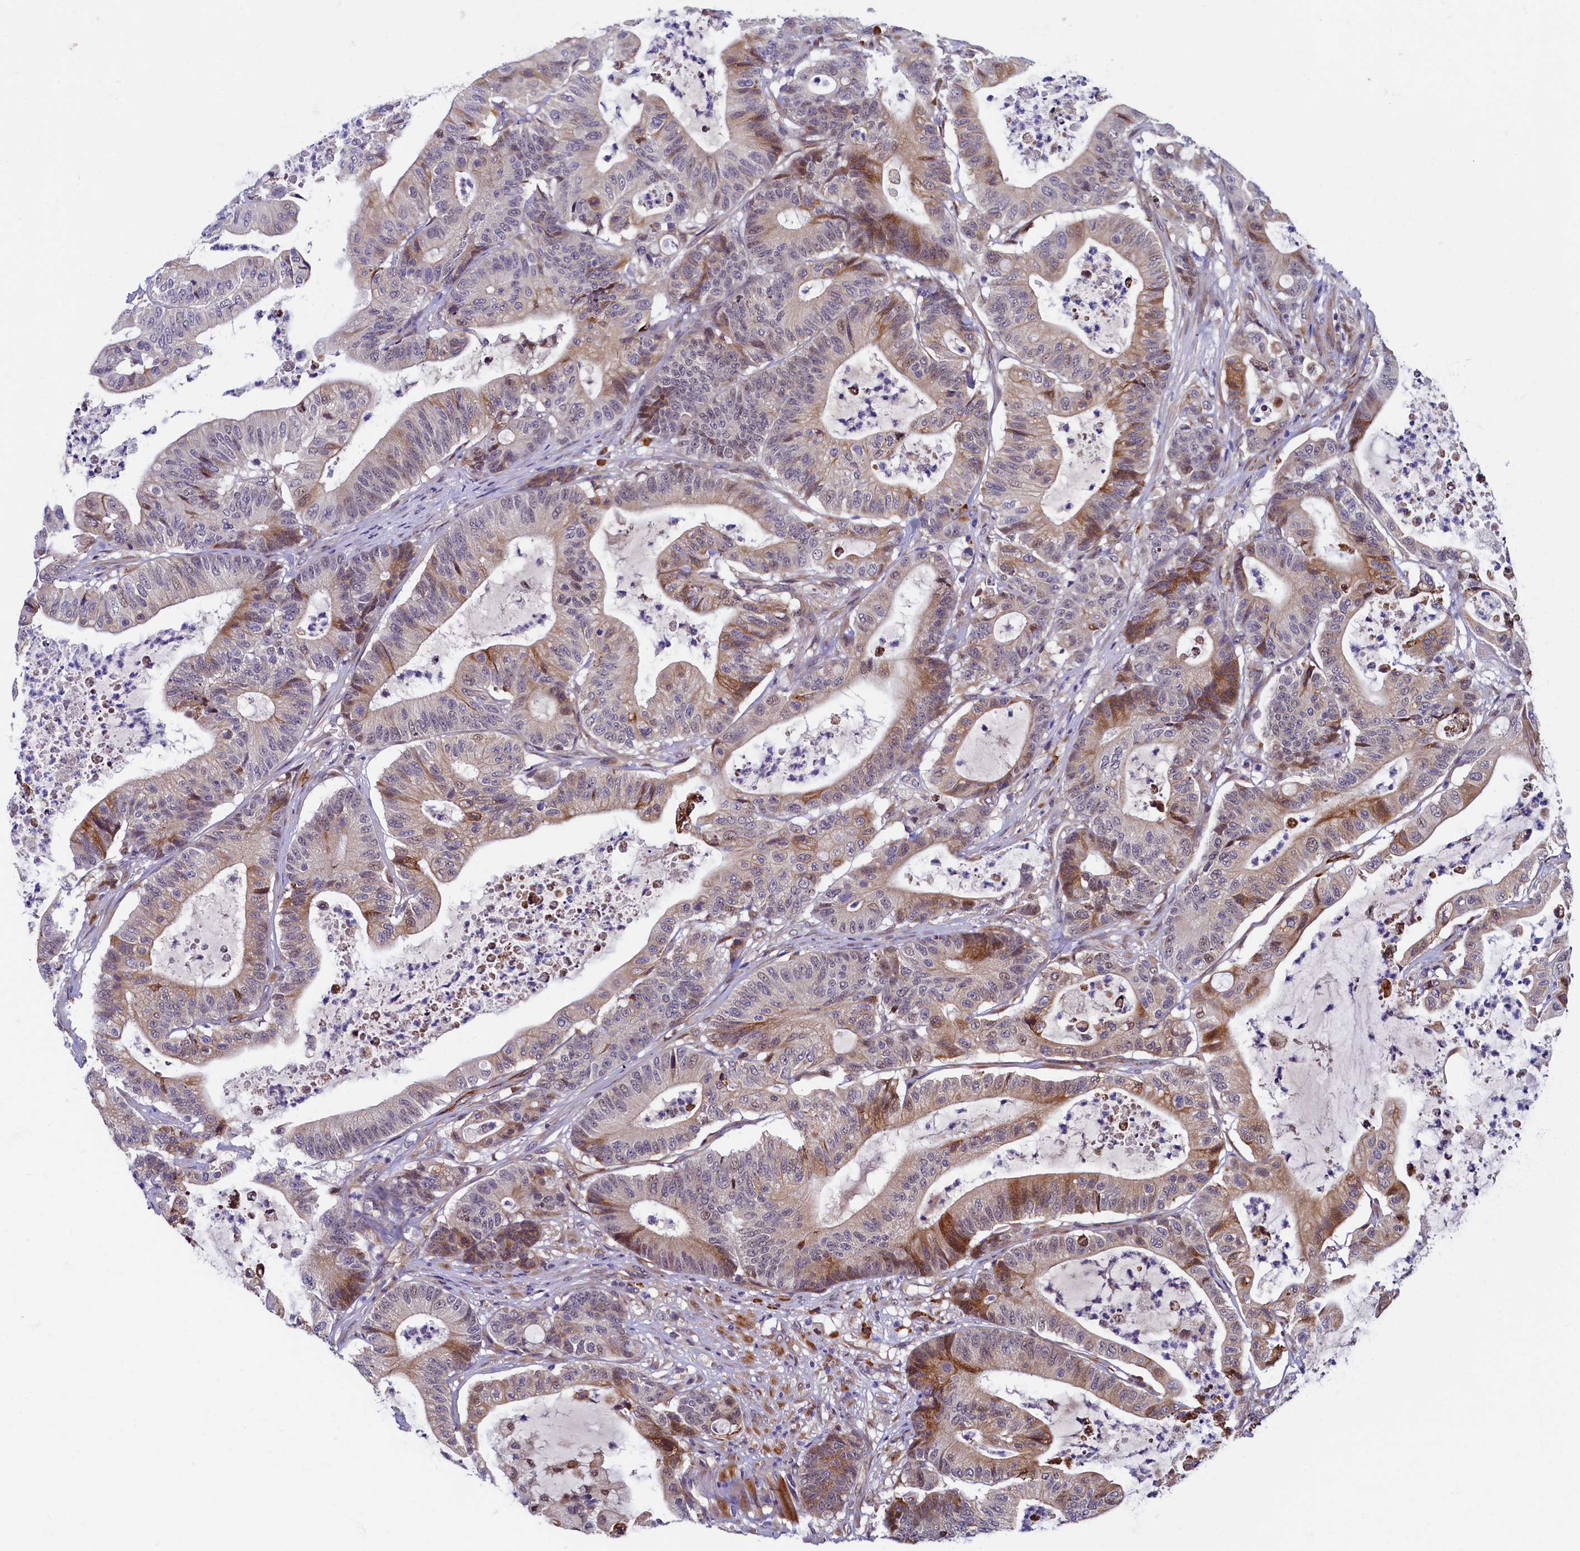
{"staining": {"intensity": "moderate", "quantity": "<25%", "location": "cytoplasmic/membranous"}, "tissue": "colorectal cancer", "cell_type": "Tumor cells", "image_type": "cancer", "snomed": [{"axis": "morphology", "description": "Adenocarcinoma, NOS"}, {"axis": "topography", "description": "Colon"}], "caption": "Immunohistochemistry (IHC) staining of colorectal adenocarcinoma, which displays low levels of moderate cytoplasmic/membranous positivity in about <25% of tumor cells indicating moderate cytoplasmic/membranous protein expression. The staining was performed using DAB (3,3'-diaminobenzidine) (brown) for protein detection and nuclei were counterstained in hematoxylin (blue).", "gene": "SLC16A14", "patient": {"sex": "female", "age": 84}}